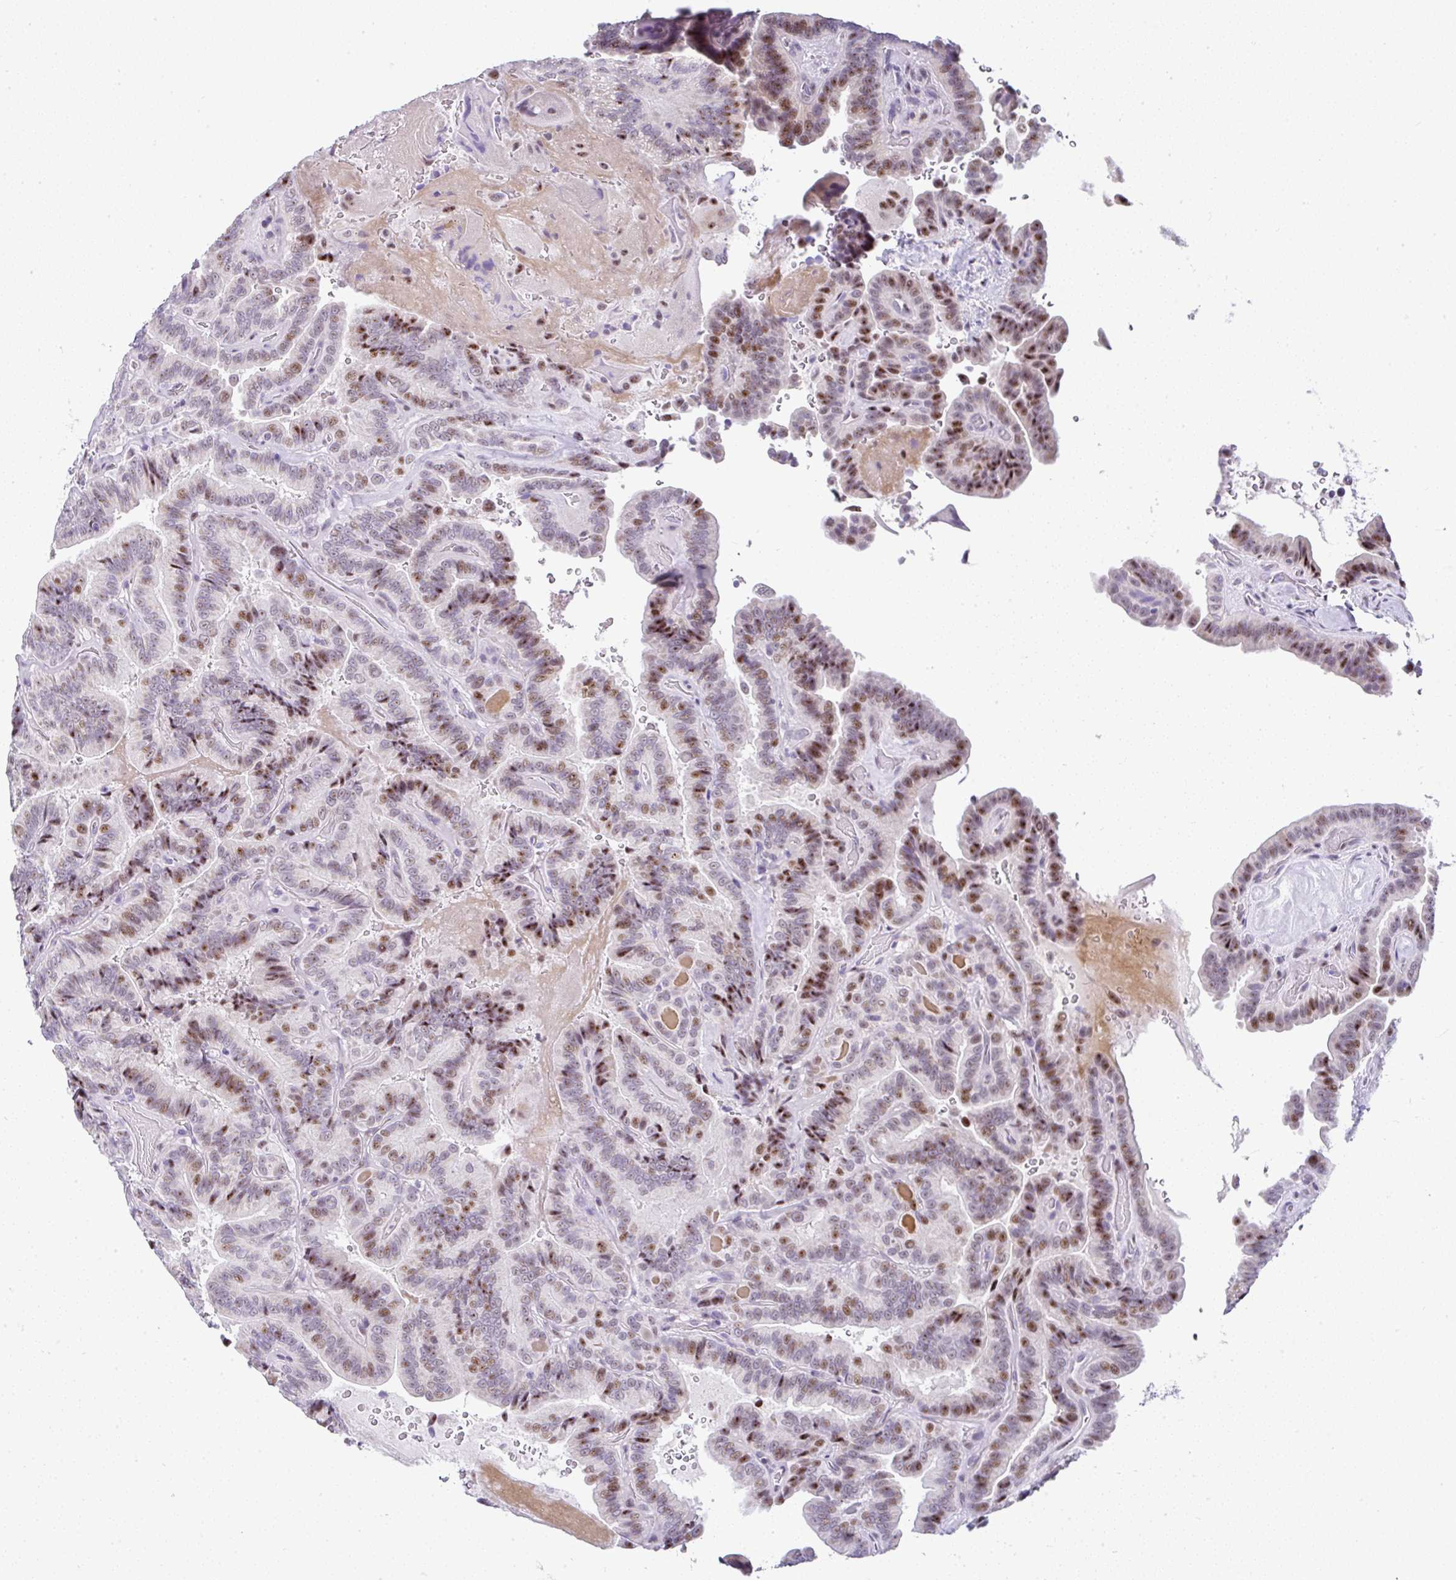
{"staining": {"intensity": "moderate", "quantity": "25%-75%", "location": "nuclear"}, "tissue": "thyroid cancer", "cell_type": "Tumor cells", "image_type": "cancer", "snomed": [{"axis": "morphology", "description": "Papillary adenocarcinoma, NOS"}, {"axis": "topography", "description": "Thyroid gland"}], "caption": "Tumor cells show moderate nuclear staining in approximately 25%-75% of cells in thyroid cancer (papillary adenocarcinoma).", "gene": "NR1D2", "patient": {"sex": "male", "age": 61}}